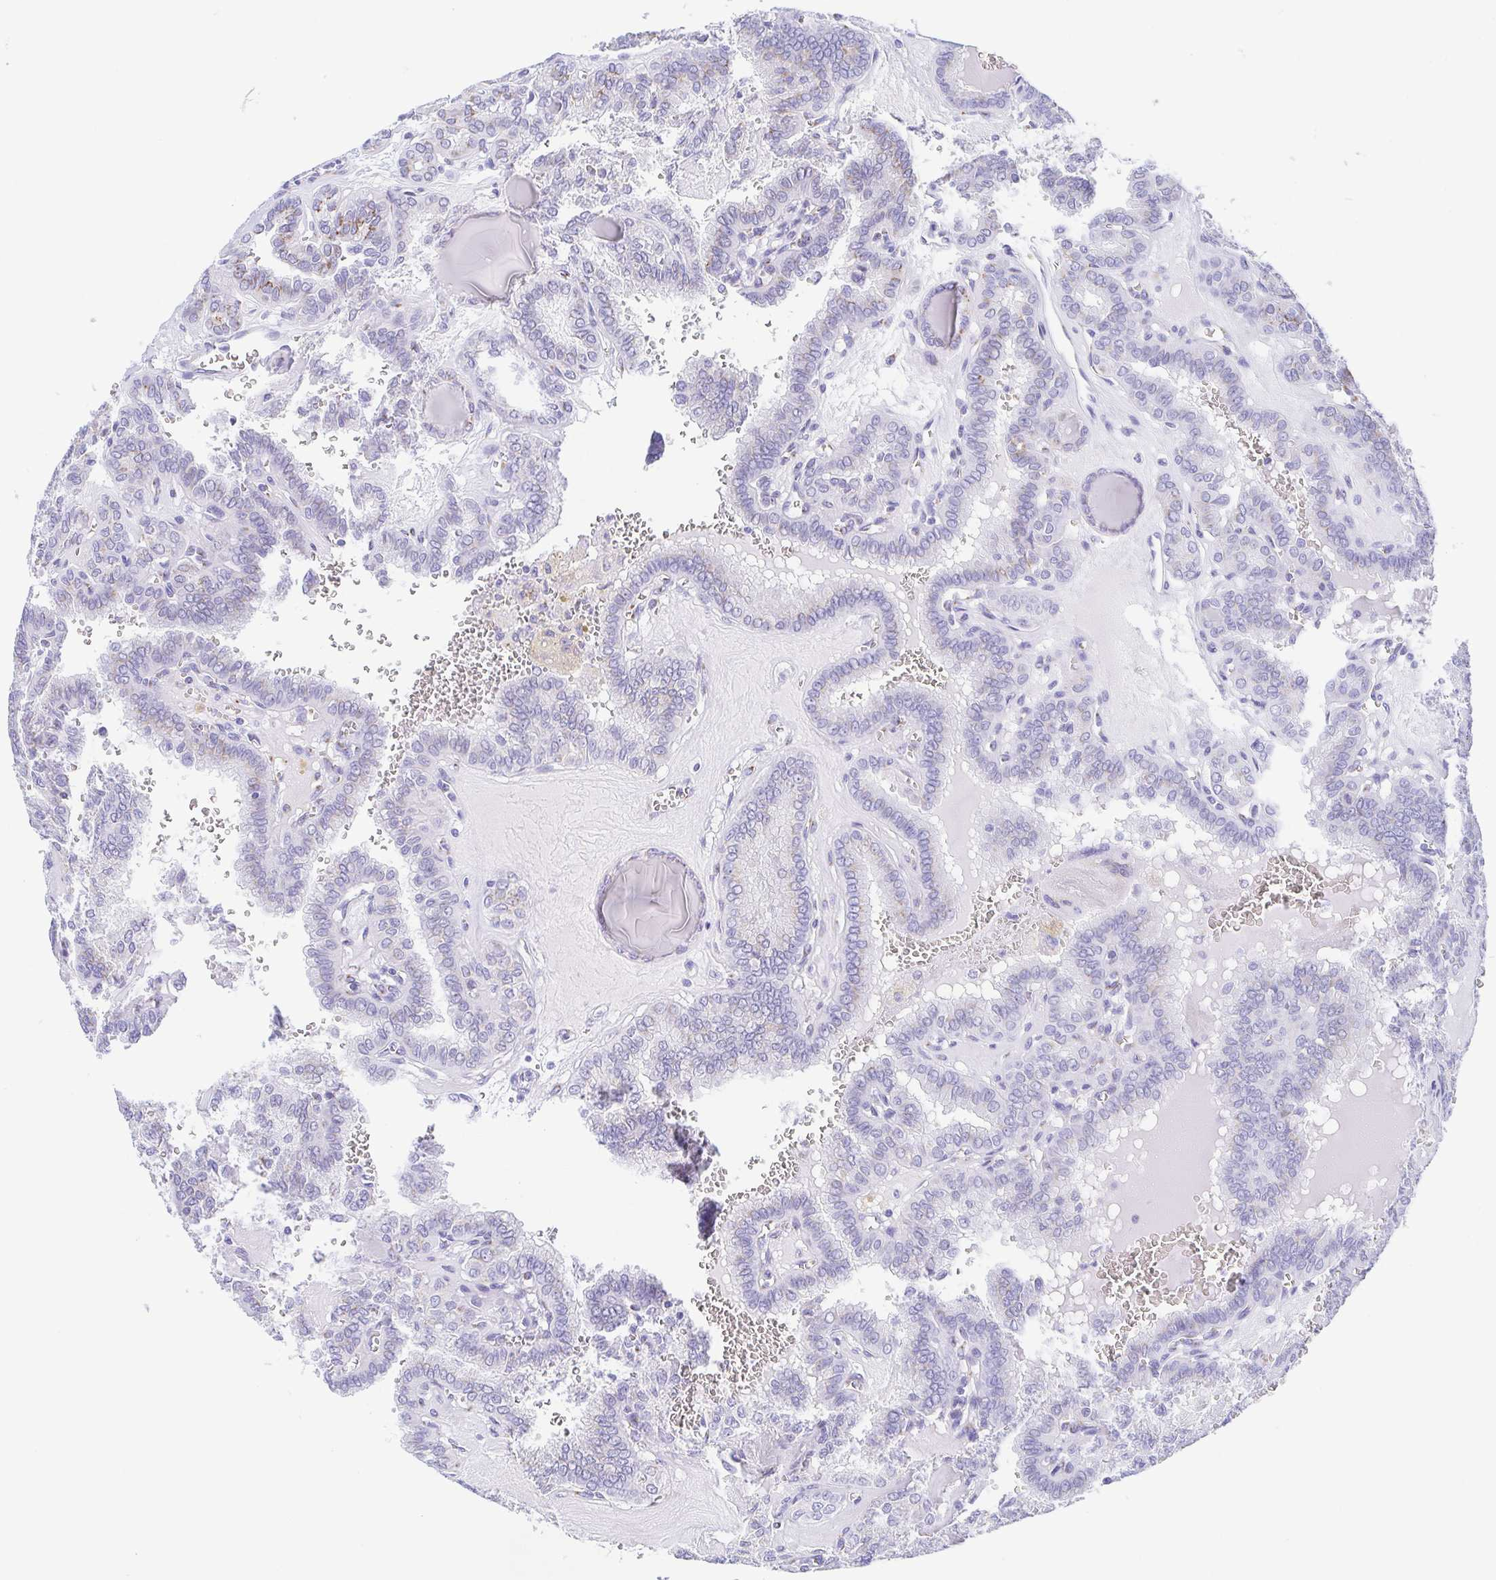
{"staining": {"intensity": "negative", "quantity": "none", "location": "none"}, "tissue": "thyroid cancer", "cell_type": "Tumor cells", "image_type": "cancer", "snomed": [{"axis": "morphology", "description": "Papillary adenocarcinoma, NOS"}, {"axis": "topography", "description": "Thyroid gland"}], "caption": "DAB (3,3'-diaminobenzidine) immunohistochemical staining of human papillary adenocarcinoma (thyroid) shows no significant expression in tumor cells.", "gene": "SULT1B1", "patient": {"sex": "female", "age": 41}}